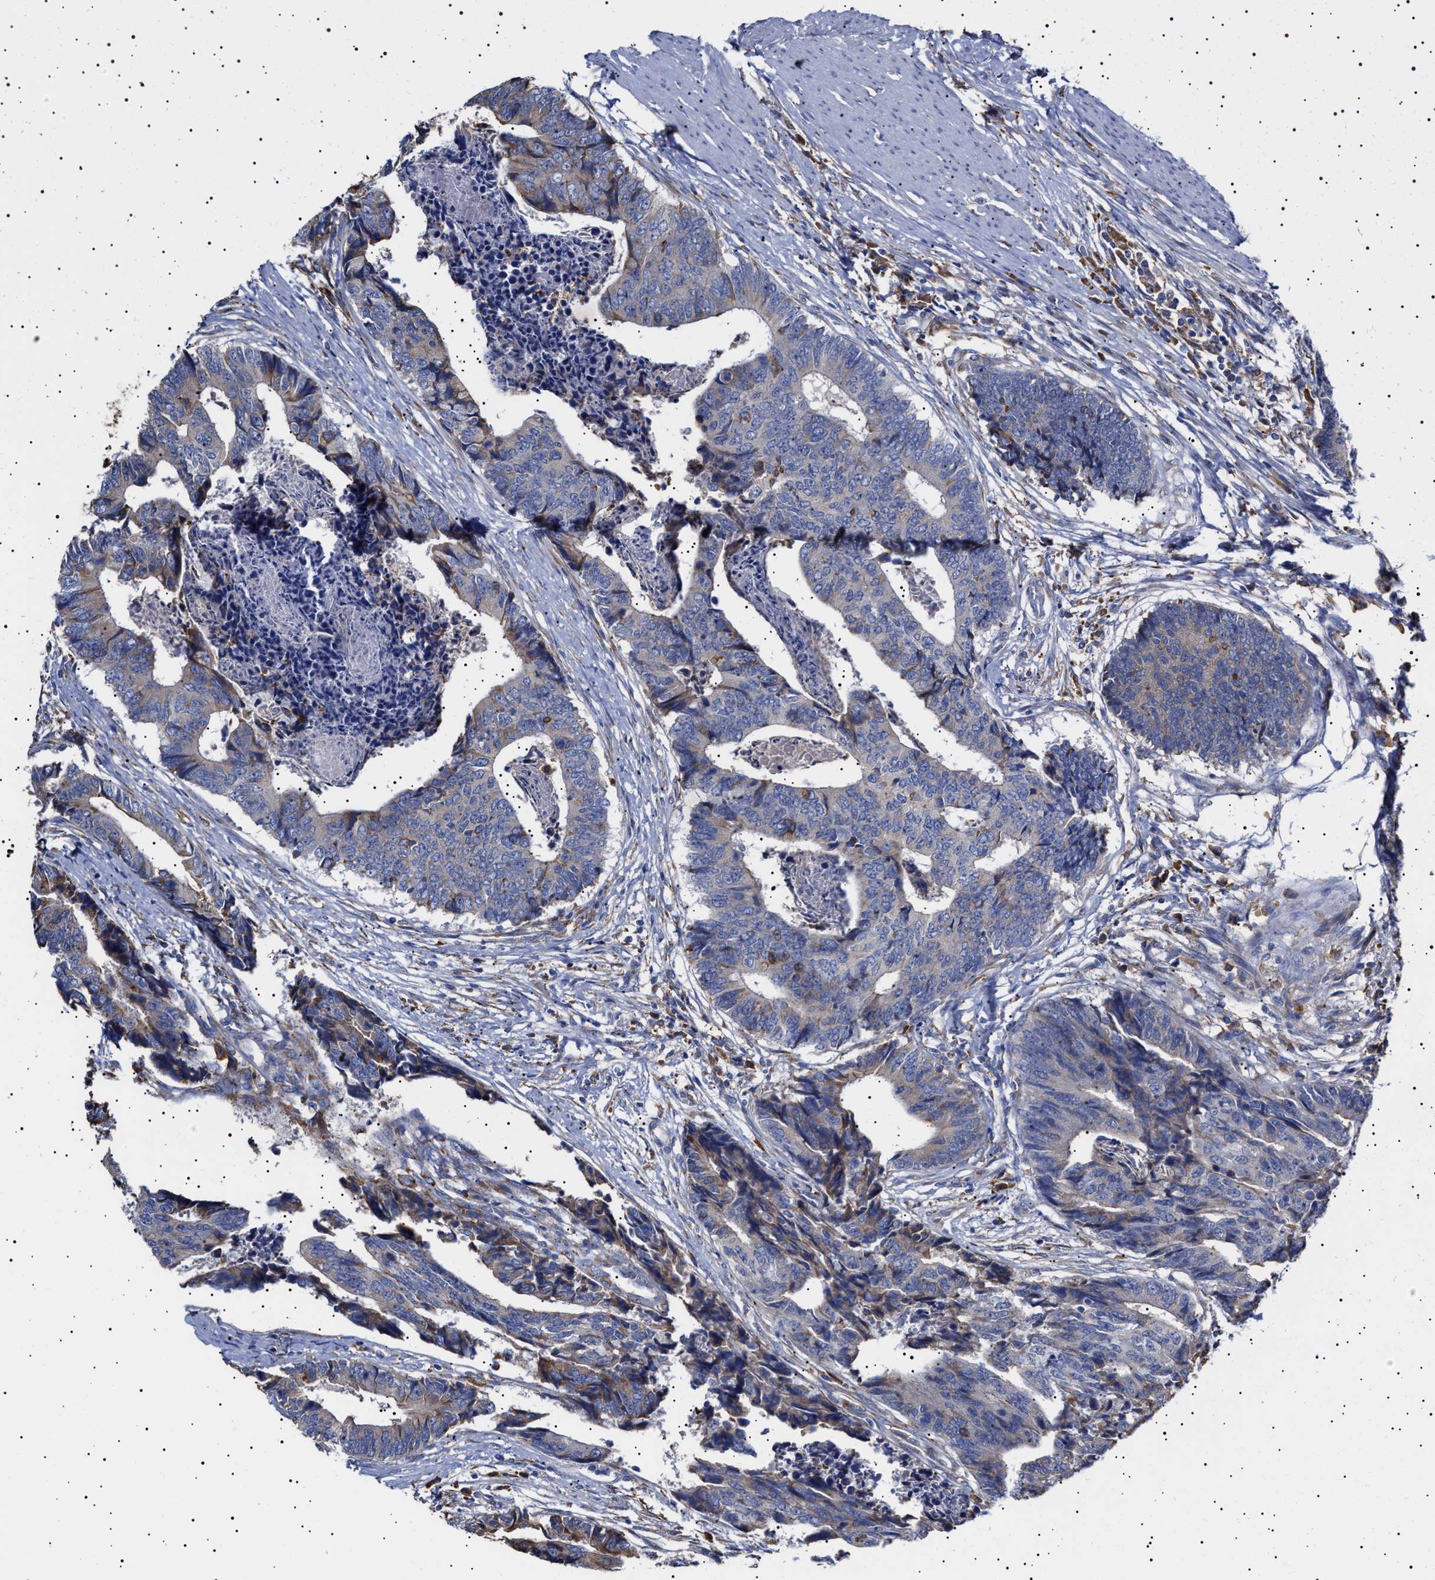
{"staining": {"intensity": "weak", "quantity": "25%-75%", "location": "cytoplasmic/membranous"}, "tissue": "colorectal cancer", "cell_type": "Tumor cells", "image_type": "cancer", "snomed": [{"axis": "morphology", "description": "Adenocarcinoma, NOS"}, {"axis": "topography", "description": "Rectum"}], "caption": "The histopathology image shows staining of colorectal cancer (adenocarcinoma), revealing weak cytoplasmic/membranous protein positivity (brown color) within tumor cells. Immunohistochemistry stains the protein of interest in brown and the nuclei are stained blue.", "gene": "ERCC6L2", "patient": {"sex": "male", "age": 84}}